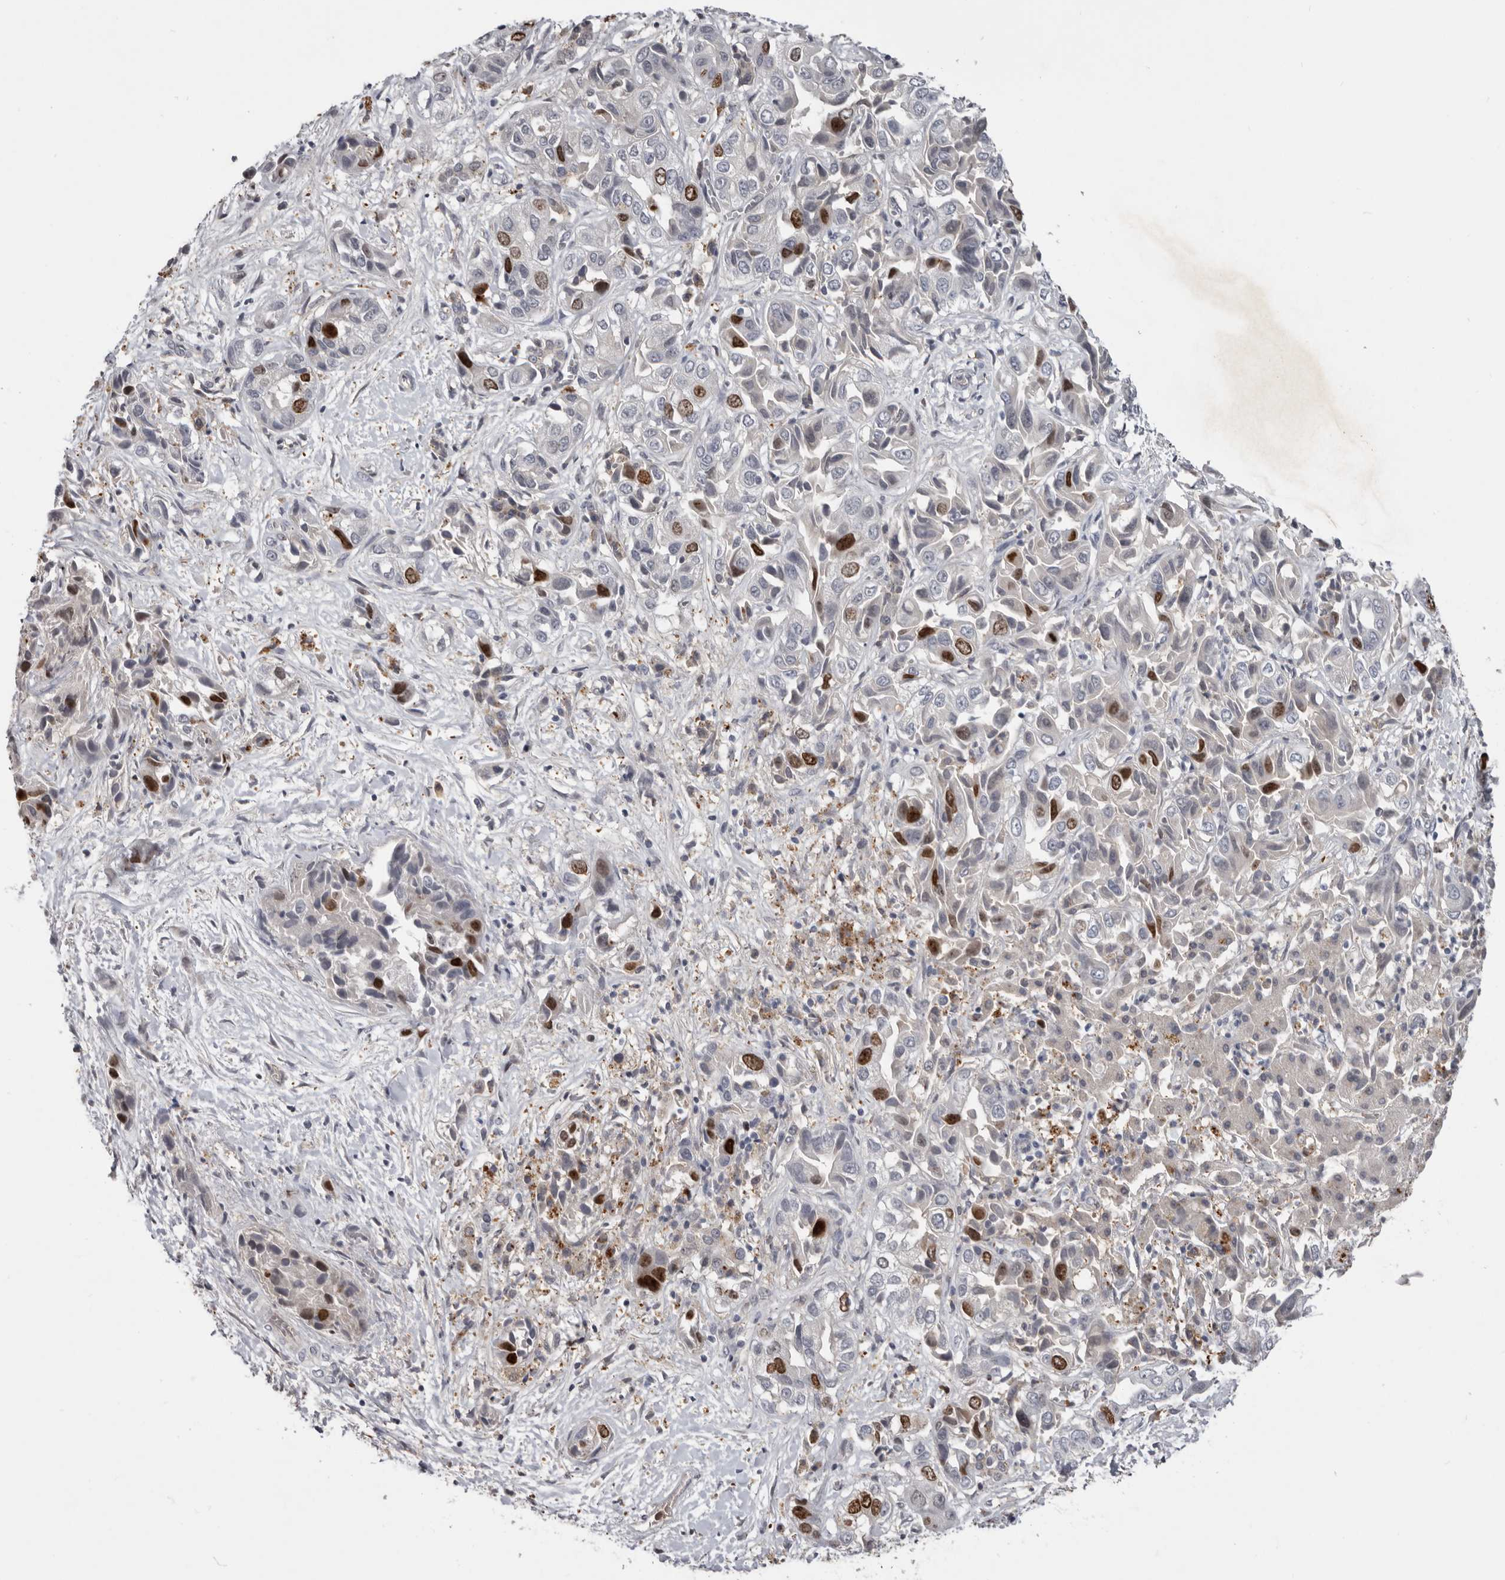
{"staining": {"intensity": "strong", "quantity": "<25%", "location": "nuclear"}, "tissue": "liver cancer", "cell_type": "Tumor cells", "image_type": "cancer", "snomed": [{"axis": "morphology", "description": "Cholangiocarcinoma"}, {"axis": "topography", "description": "Liver"}], "caption": "Tumor cells reveal medium levels of strong nuclear staining in approximately <25% of cells in human cholangiocarcinoma (liver). (DAB (3,3'-diaminobenzidine) IHC with brightfield microscopy, high magnification).", "gene": "CDCA8", "patient": {"sex": "female", "age": 52}}